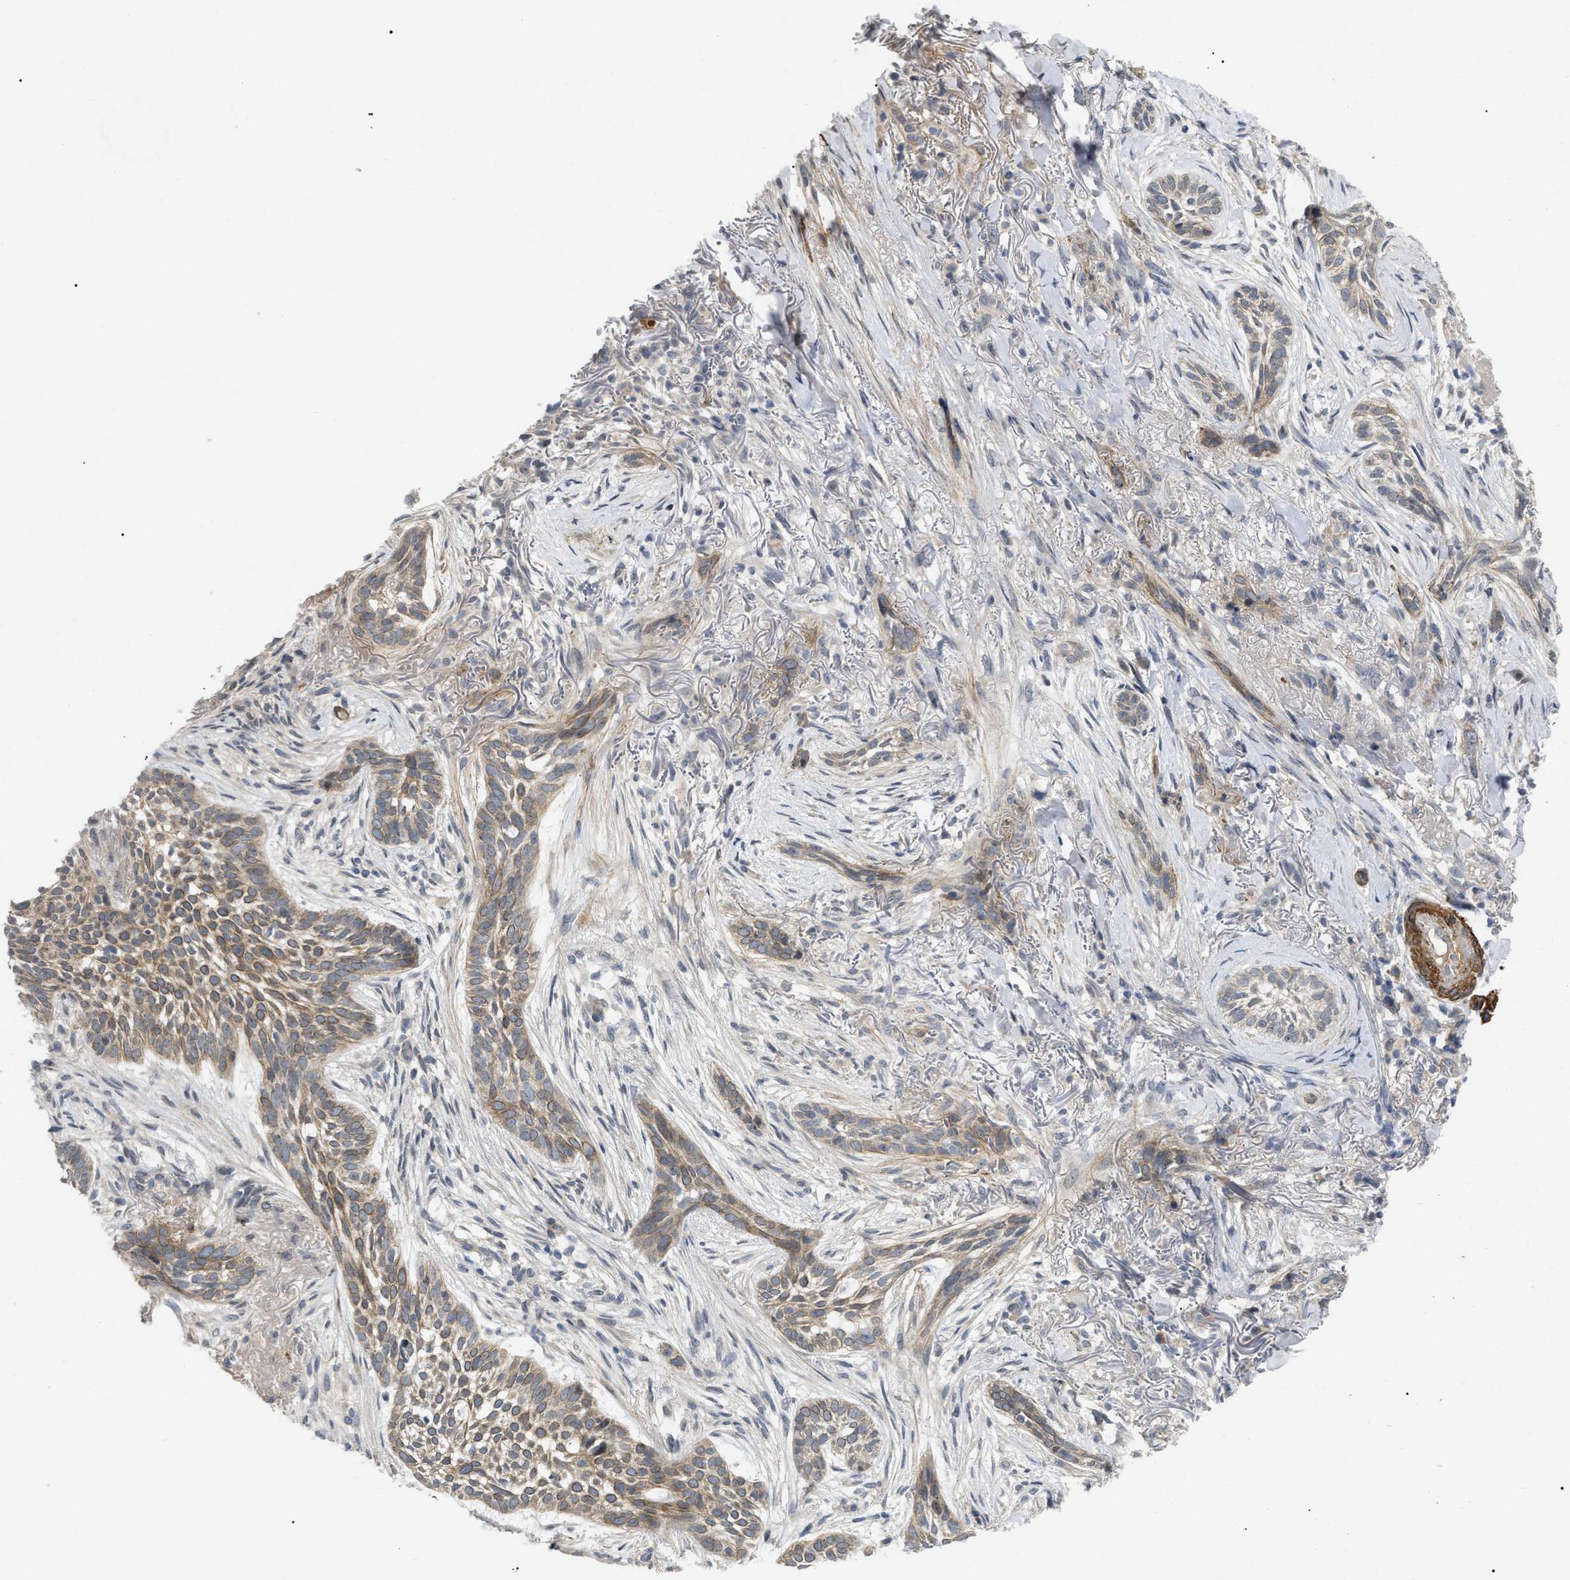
{"staining": {"intensity": "weak", "quantity": ">75%", "location": "cytoplasmic/membranous"}, "tissue": "skin cancer", "cell_type": "Tumor cells", "image_type": "cancer", "snomed": [{"axis": "morphology", "description": "Basal cell carcinoma"}, {"axis": "topography", "description": "Skin"}], "caption": "Protein staining reveals weak cytoplasmic/membranous positivity in about >75% of tumor cells in skin cancer (basal cell carcinoma).", "gene": "ST6GALNAC6", "patient": {"sex": "female", "age": 88}}